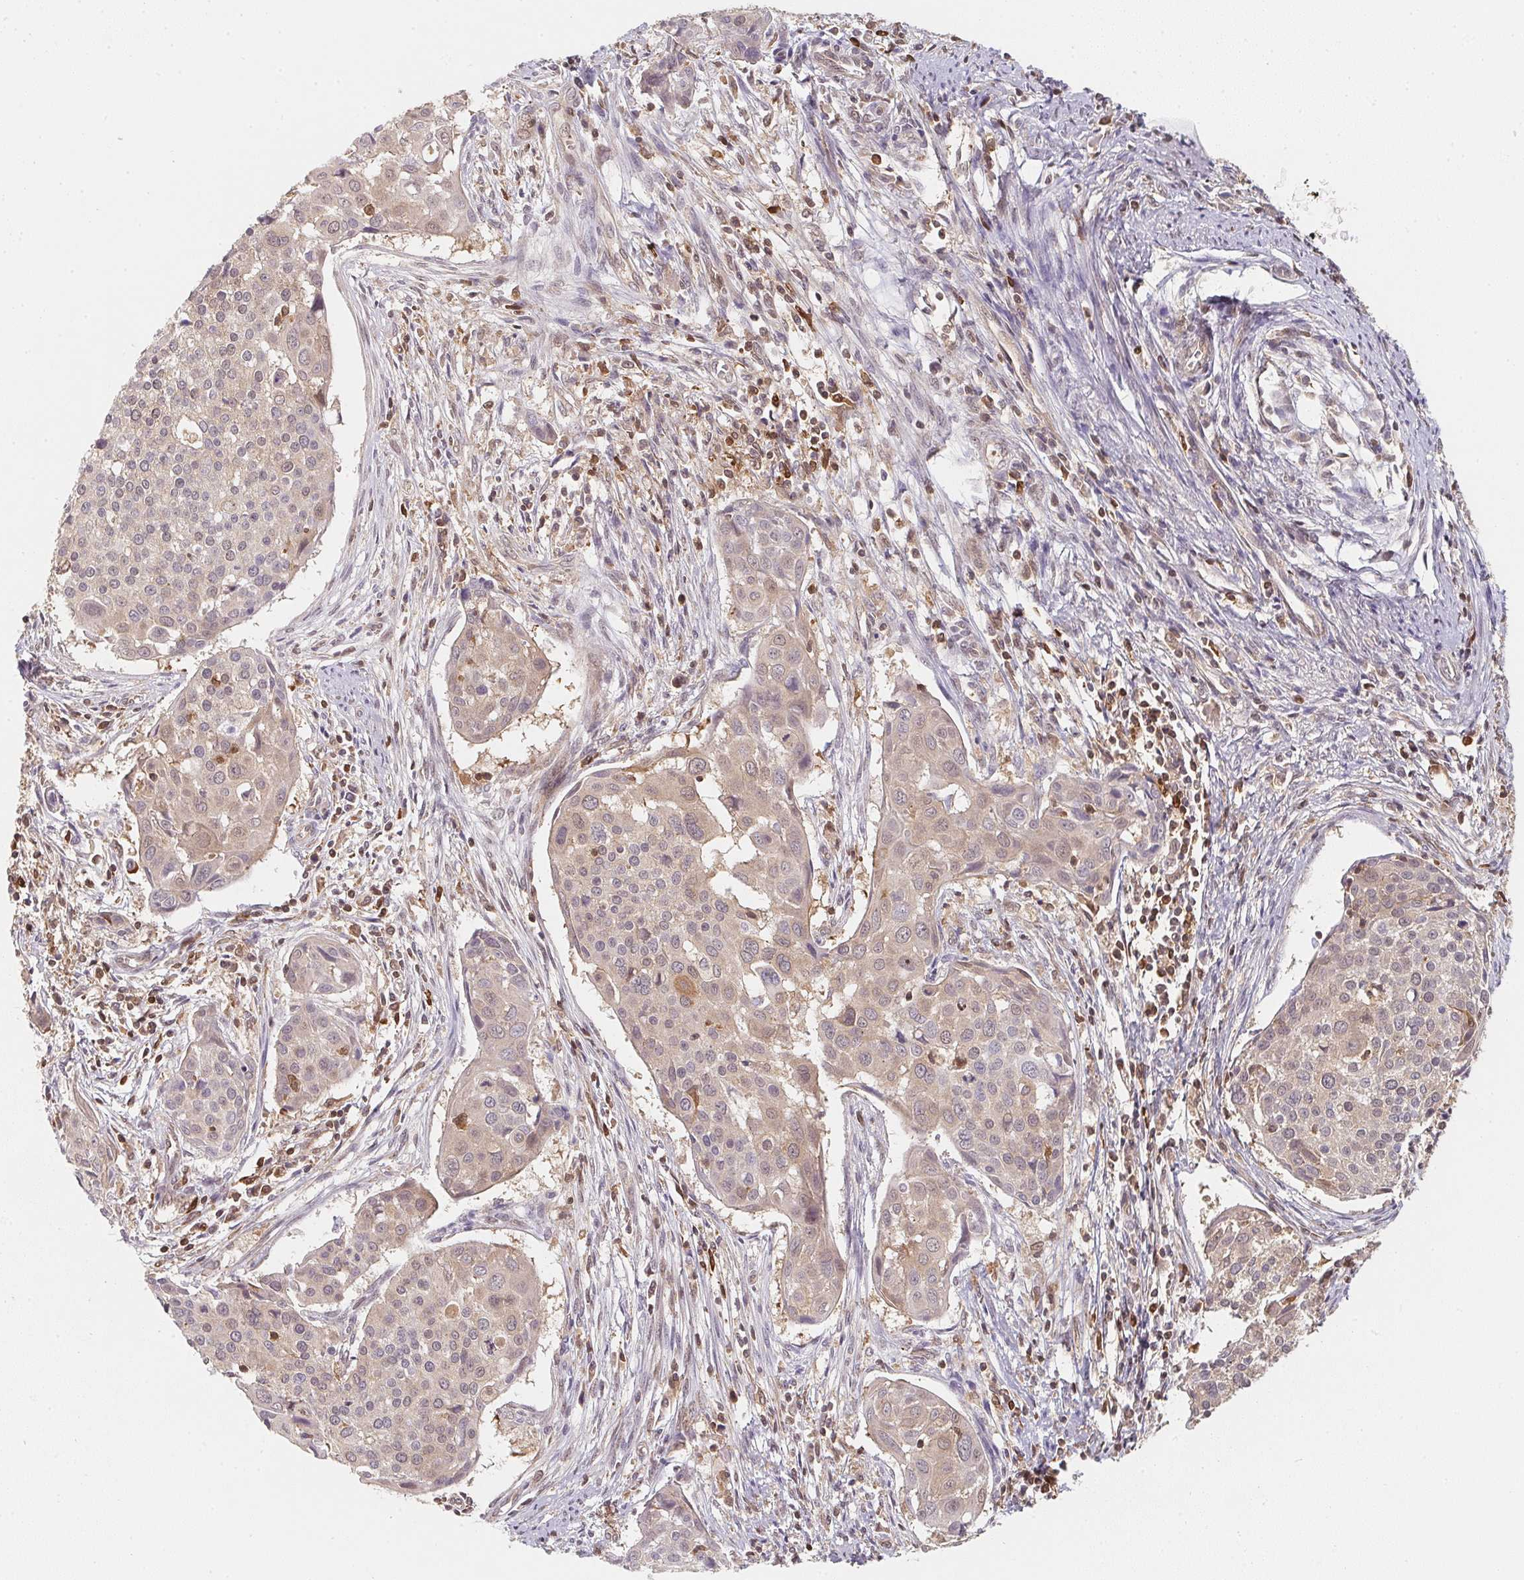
{"staining": {"intensity": "negative", "quantity": "none", "location": "none"}, "tissue": "cervical cancer", "cell_type": "Tumor cells", "image_type": "cancer", "snomed": [{"axis": "morphology", "description": "Squamous cell carcinoma, NOS"}, {"axis": "topography", "description": "Cervix"}], "caption": "Tumor cells are negative for protein expression in human cervical cancer (squamous cell carcinoma).", "gene": "ANKRD13A", "patient": {"sex": "female", "age": 39}}